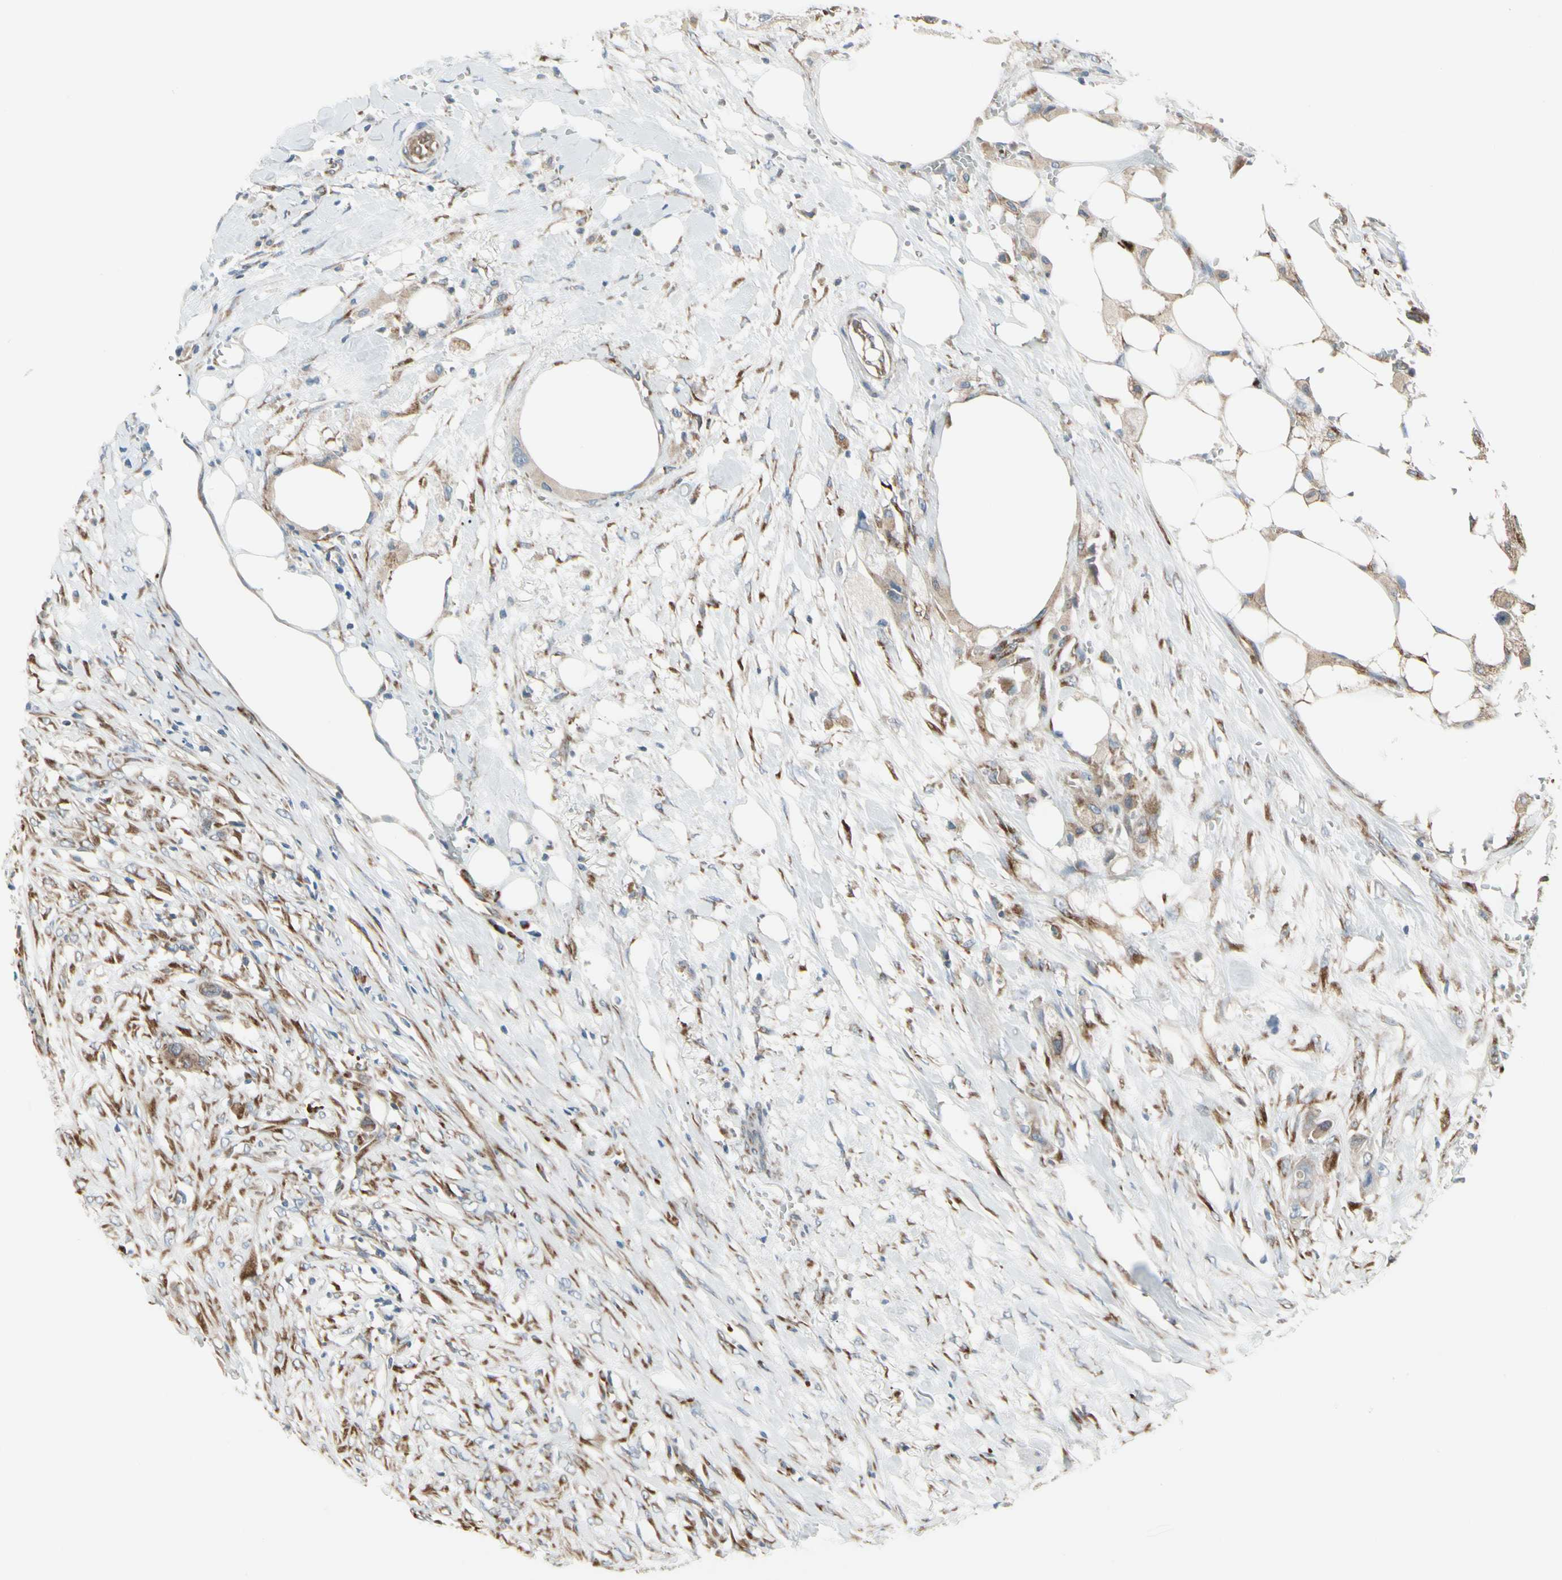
{"staining": {"intensity": "moderate", "quantity": ">75%", "location": "cytoplasmic/membranous"}, "tissue": "colorectal cancer", "cell_type": "Tumor cells", "image_type": "cancer", "snomed": [{"axis": "morphology", "description": "Adenocarcinoma, NOS"}, {"axis": "topography", "description": "Colon"}], "caption": "A photomicrograph of colorectal cancer stained for a protein demonstrates moderate cytoplasmic/membranous brown staining in tumor cells.", "gene": "FNDC3A", "patient": {"sex": "female", "age": 57}}